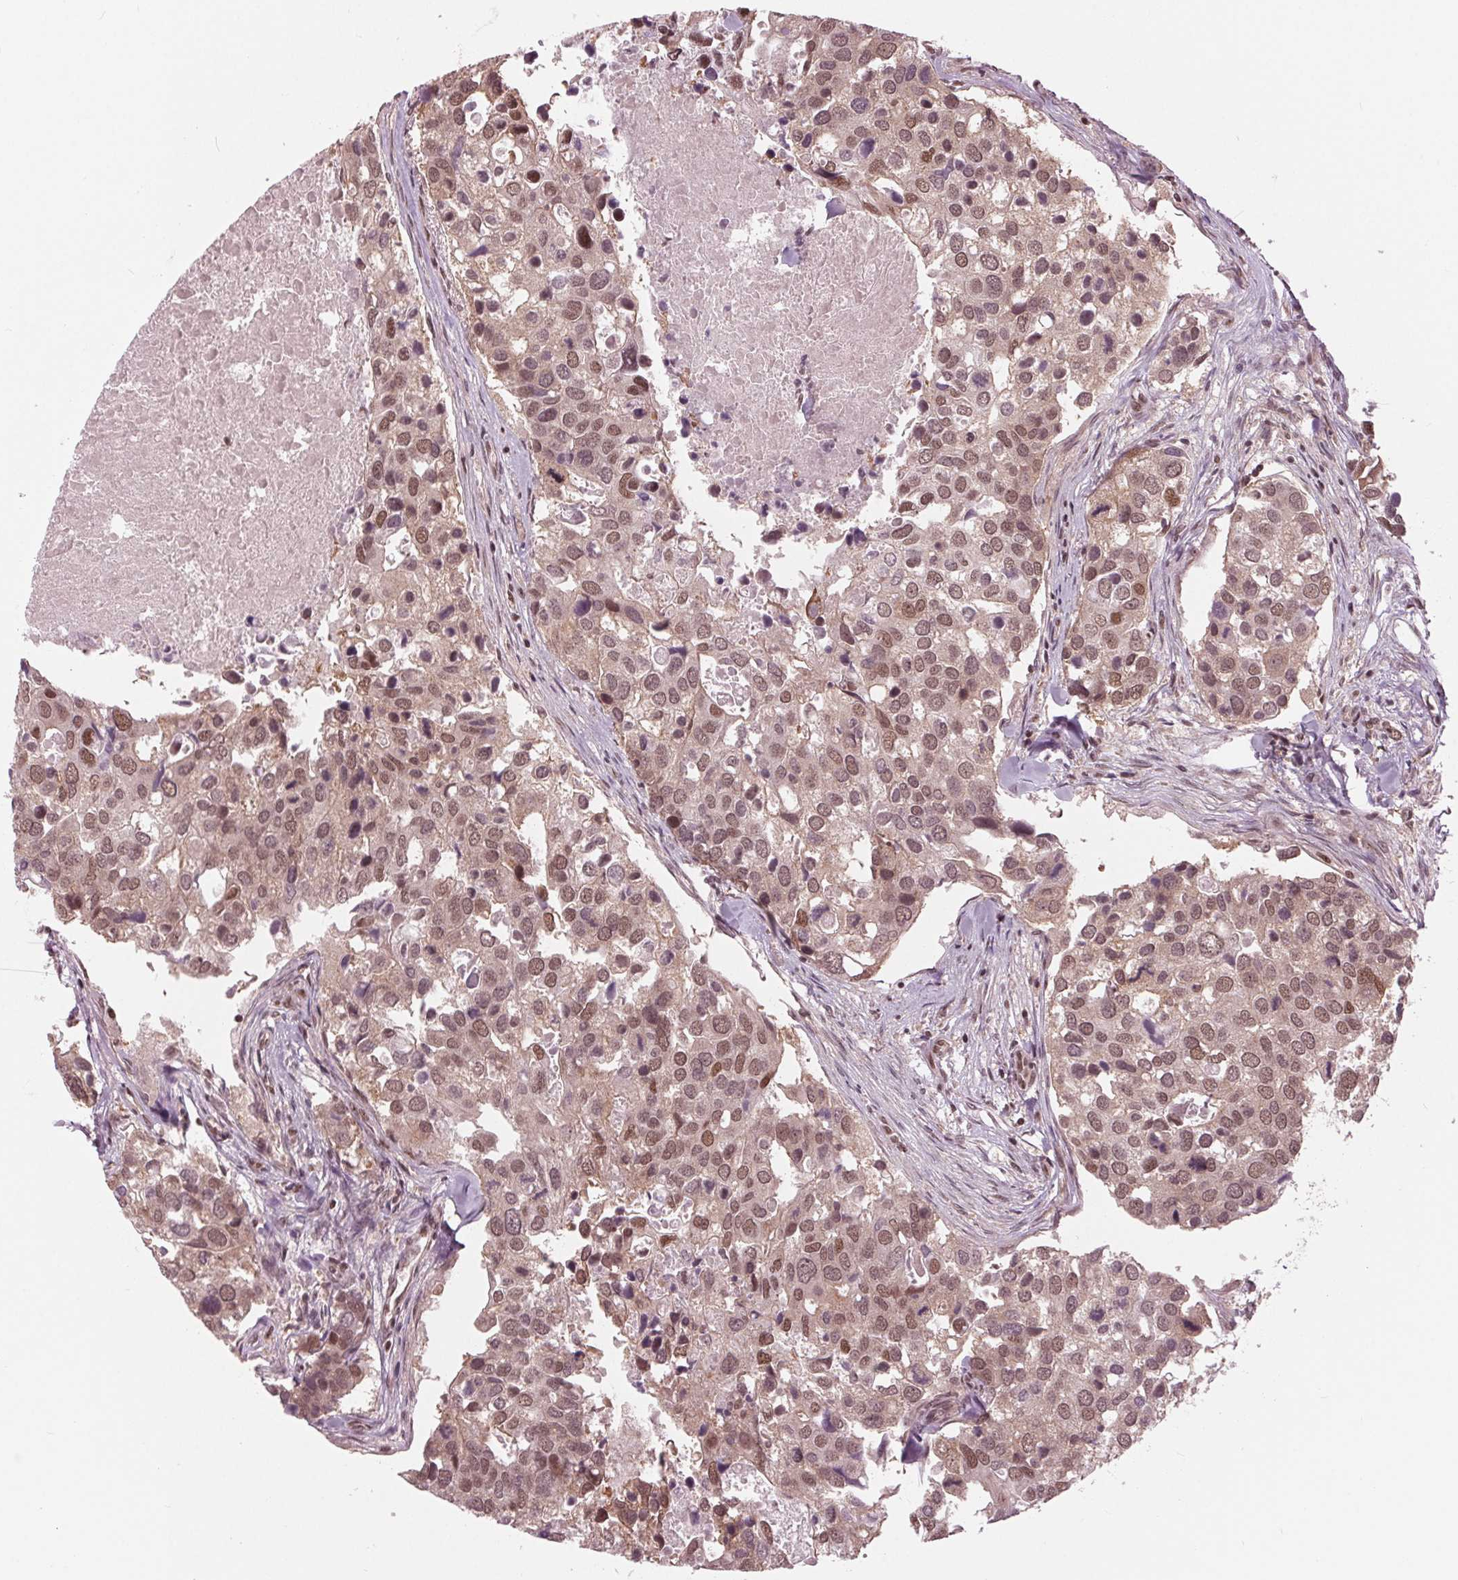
{"staining": {"intensity": "moderate", "quantity": ">75%", "location": "cytoplasmic/membranous,nuclear"}, "tissue": "breast cancer", "cell_type": "Tumor cells", "image_type": "cancer", "snomed": [{"axis": "morphology", "description": "Duct carcinoma"}, {"axis": "topography", "description": "Breast"}], "caption": "Protein analysis of breast cancer (infiltrating ductal carcinoma) tissue displays moderate cytoplasmic/membranous and nuclear staining in about >75% of tumor cells.", "gene": "LSM2", "patient": {"sex": "female", "age": 83}}